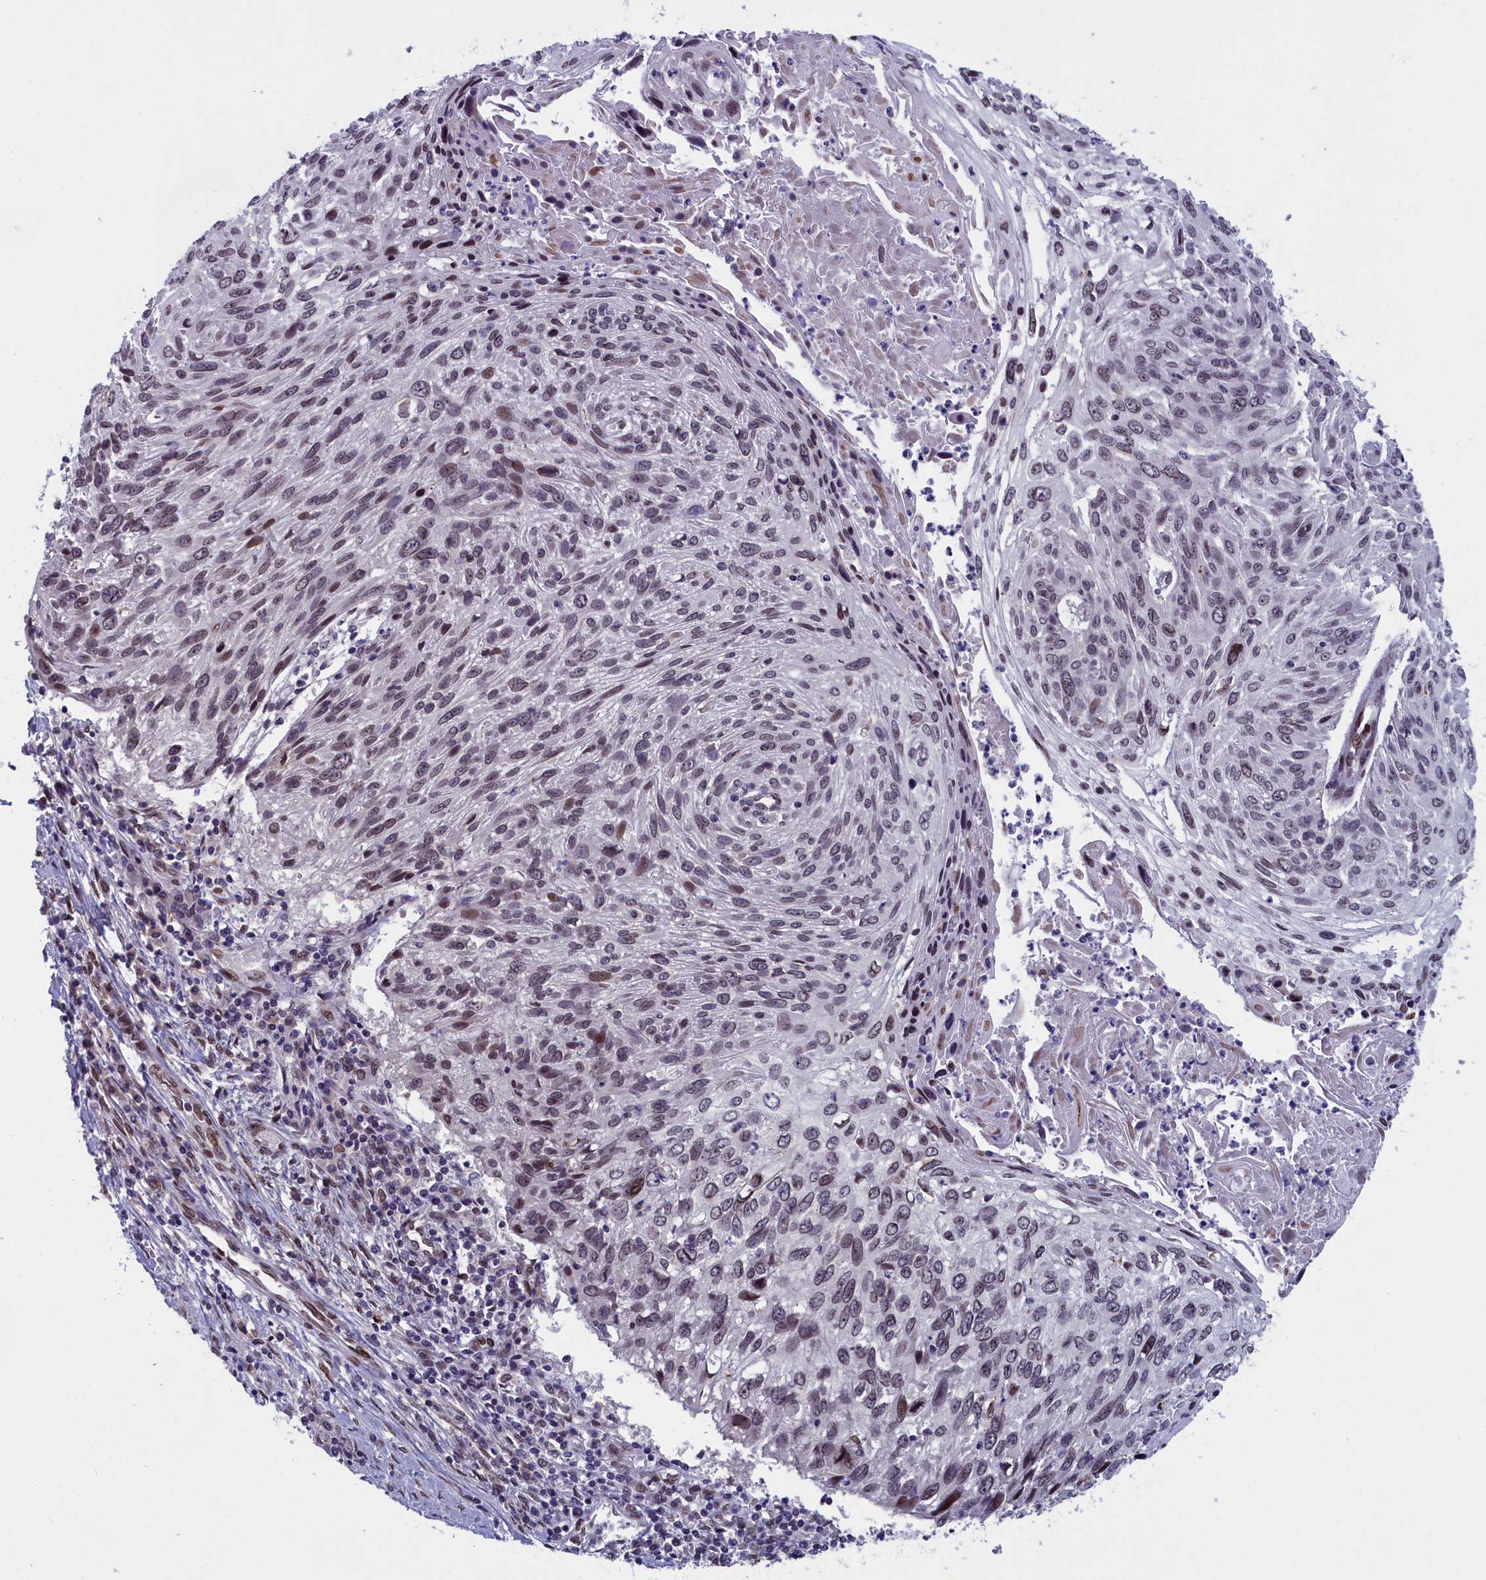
{"staining": {"intensity": "moderate", "quantity": "<25%", "location": "nuclear"}, "tissue": "cervical cancer", "cell_type": "Tumor cells", "image_type": "cancer", "snomed": [{"axis": "morphology", "description": "Squamous cell carcinoma, NOS"}, {"axis": "topography", "description": "Cervix"}], "caption": "Immunohistochemical staining of cervical squamous cell carcinoma exhibits low levels of moderate nuclear positivity in approximately <25% of tumor cells.", "gene": "GPSM1", "patient": {"sex": "female", "age": 51}}